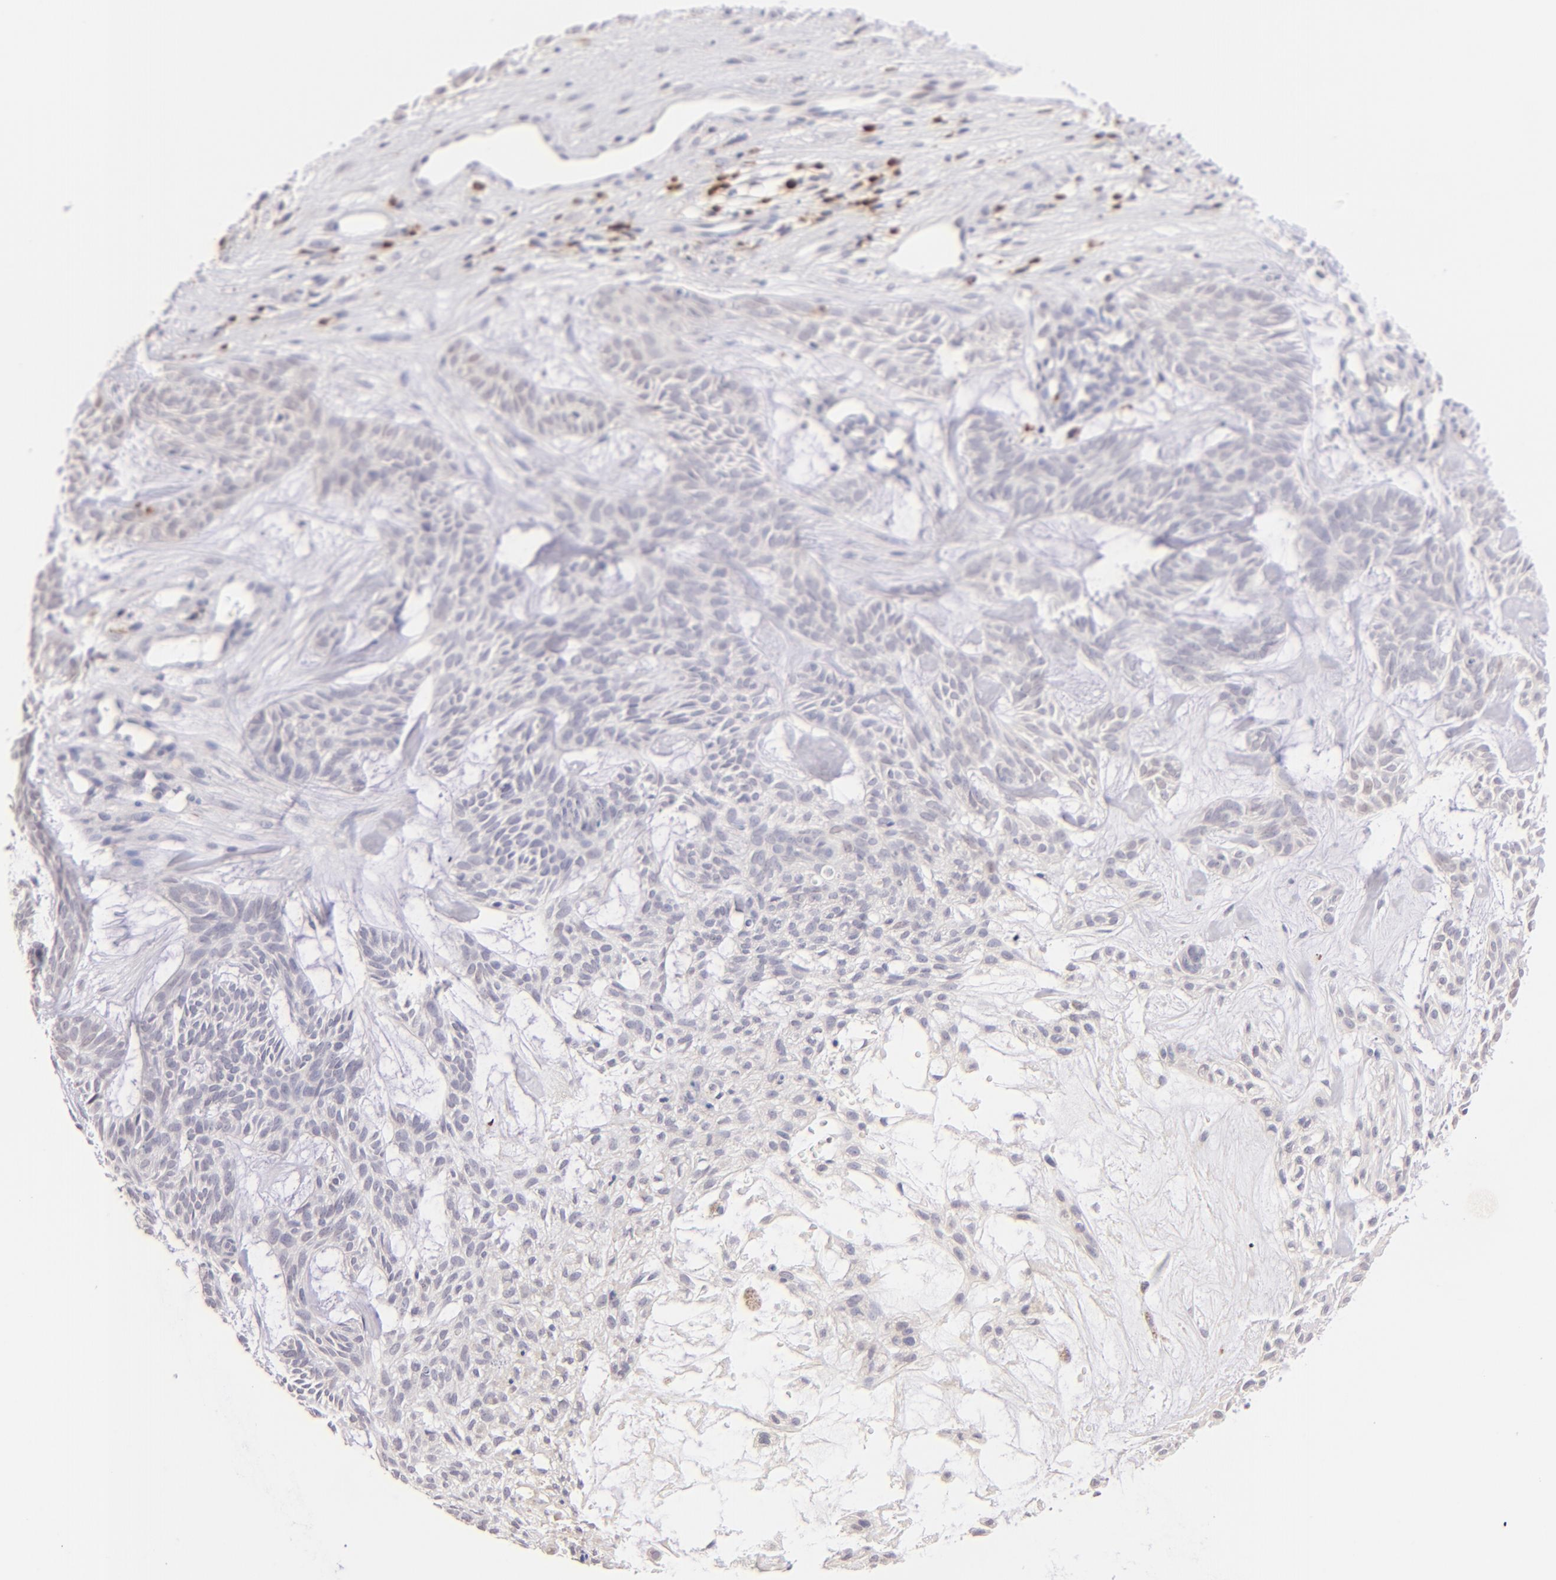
{"staining": {"intensity": "negative", "quantity": "none", "location": "none"}, "tissue": "skin cancer", "cell_type": "Tumor cells", "image_type": "cancer", "snomed": [{"axis": "morphology", "description": "Basal cell carcinoma"}, {"axis": "topography", "description": "Skin"}], "caption": "Immunohistochemical staining of basal cell carcinoma (skin) reveals no significant positivity in tumor cells.", "gene": "ZAP70", "patient": {"sex": "male", "age": 75}}